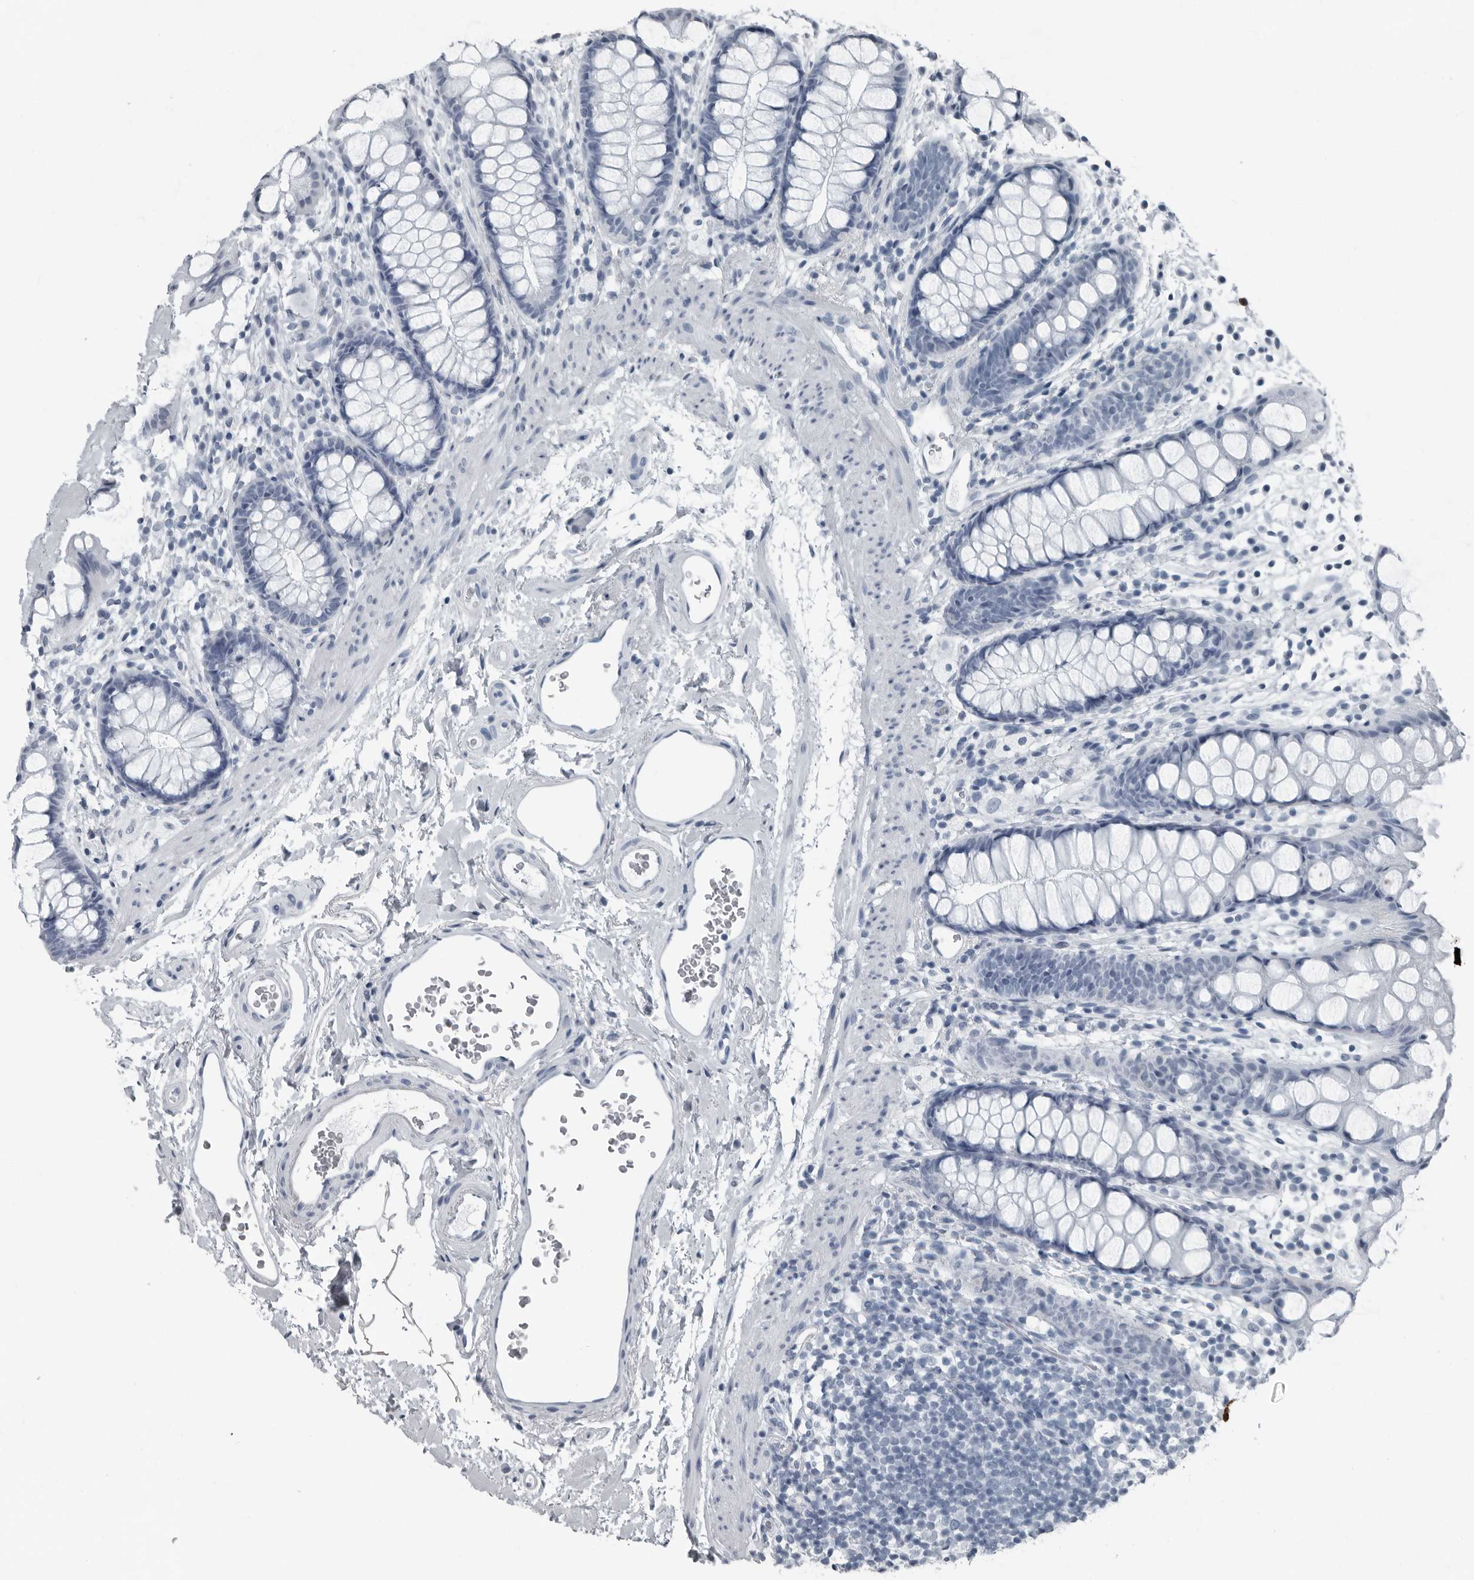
{"staining": {"intensity": "negative", "quantity": "none", "location": "none"}, "tissue": "rectum", "cell_type": "Glandular cells", "image_type": "normal", "snomed": [{"axis": "morphology", "description": "Normal tissue, NOS"}, {"axis": "topography", "description": "Rectum"}], "caption": "This is an immunohistochemistry histopathology image of normal human rectum. There is no positivity in glandular cells.", "gene": "PRSS1", "patient": {"sex": "female", "age": 65}}